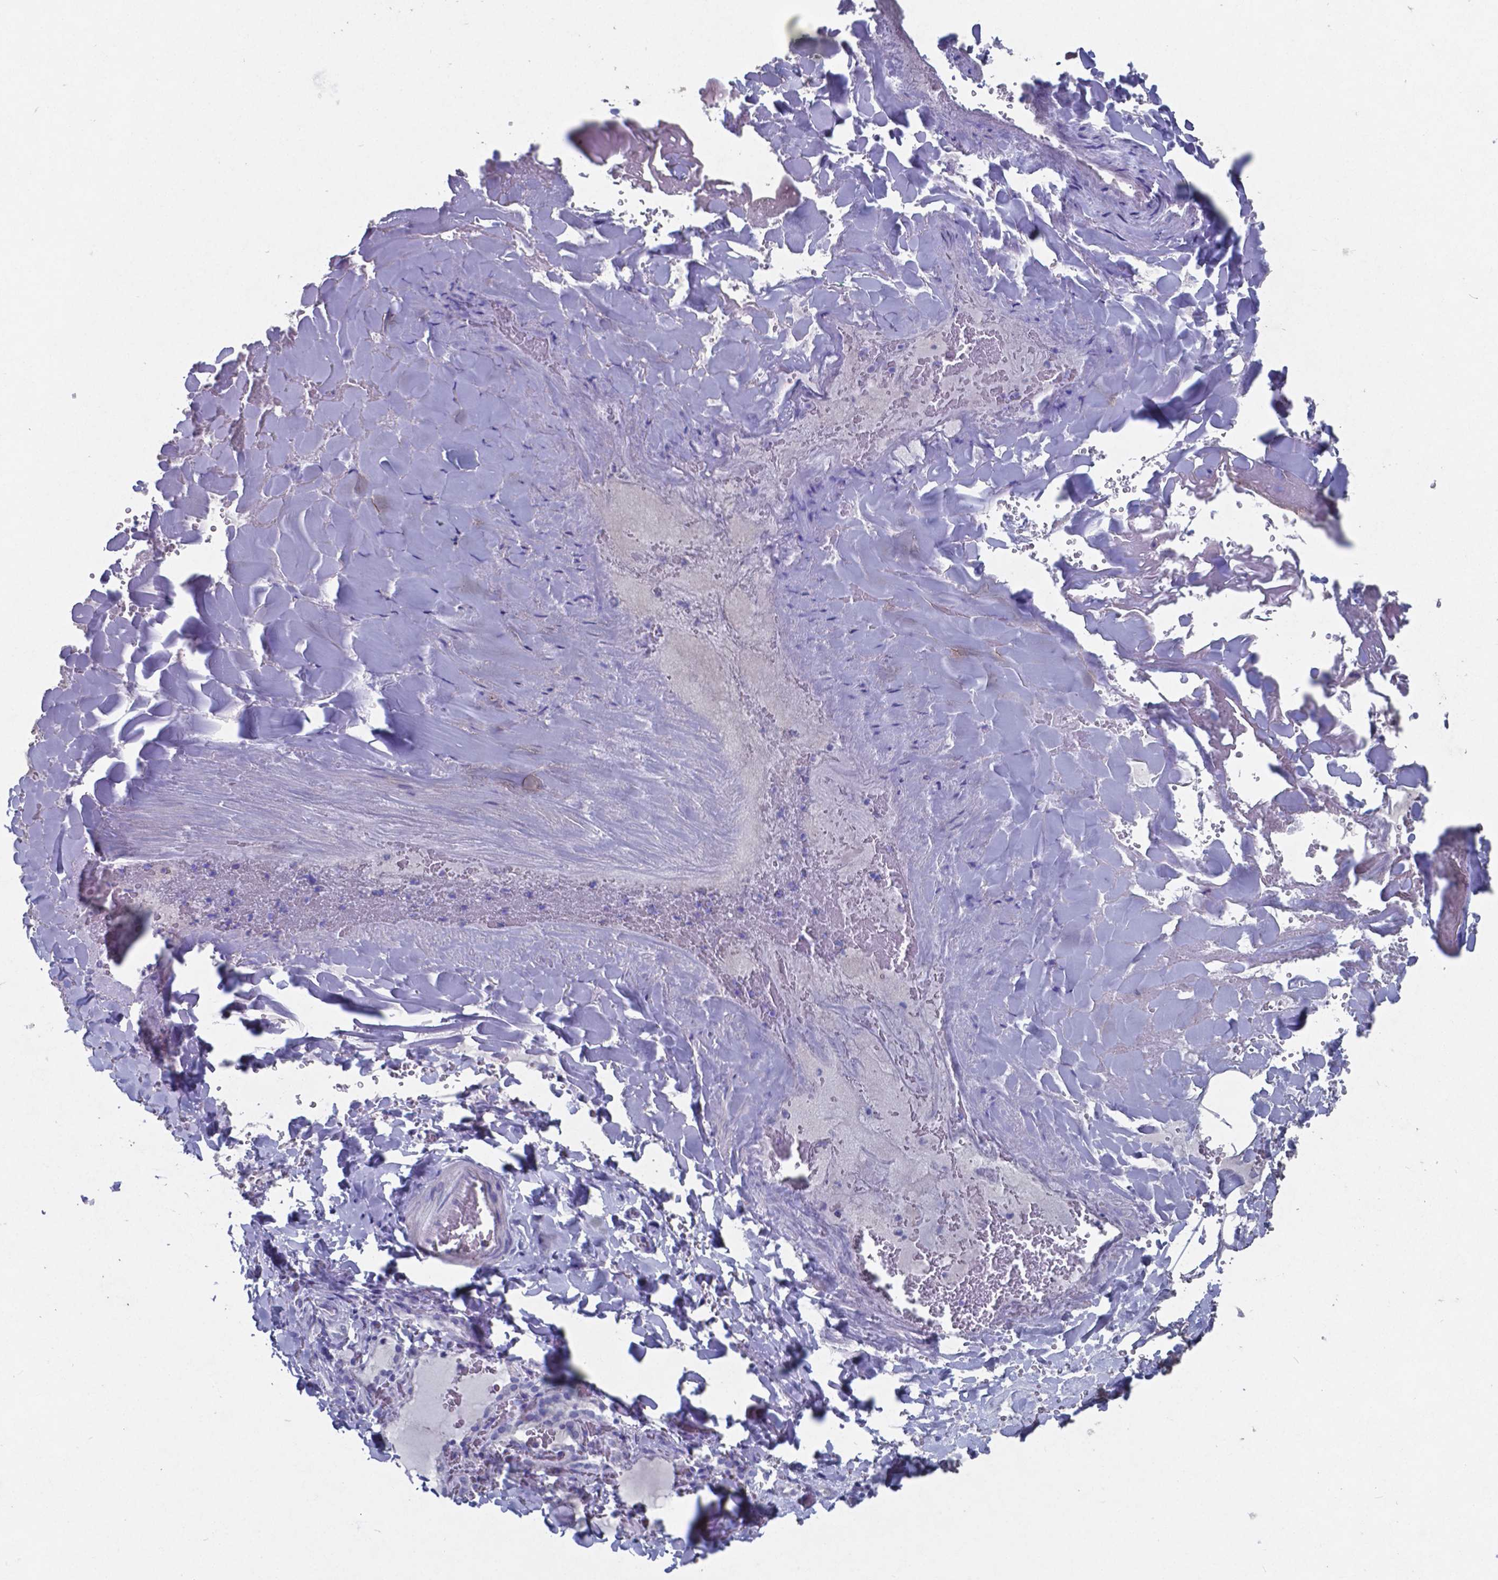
{"staining": {"intensity": "negative", "quantity": "none", "location": "none"}, "tissue": "thyroid gland", "cell_type": "Glandular cells", "image_type": "normal", "snomed": [{"axis": "morphology", "description": "Normal tissue, NOS"}, {"axis": "topography", "description": "Thyroid gland"}], "caption": "Thyroid gland was stained to show a protein in brown. There is no significant staining in glandular cells. (DAB (3,3'-diaminobenzidine) immunohistochemistry, high magnification).", "gene": "TTR", "patient": {"sex": "female", "age": 22}}